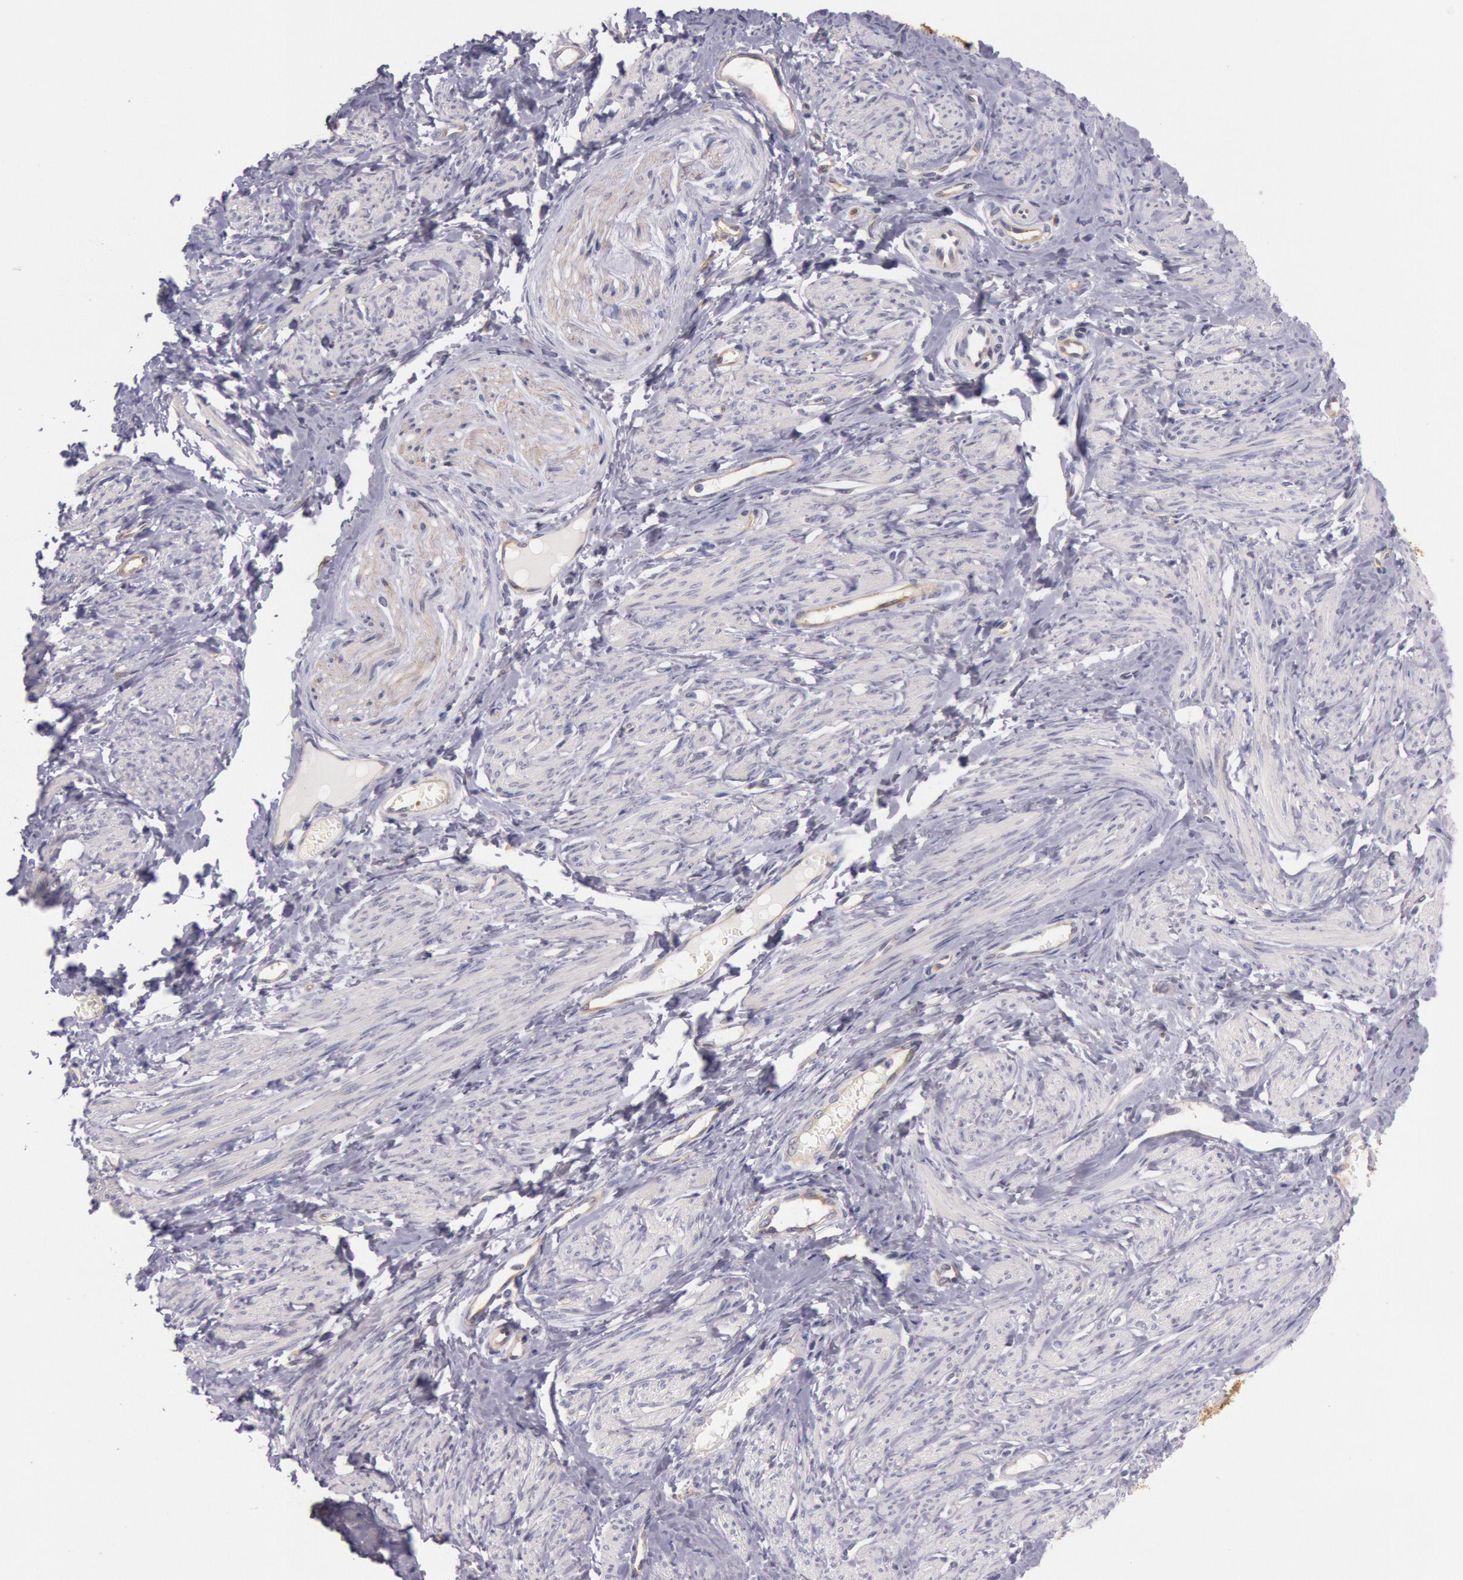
{"staining": {"intensity": "negative", "quantity": "none", "location": "none"}, "tissue": "smooth muscle", "cell_type": "Smooth muscle cells", "image_type": "normal", "snomed": [{"axis": "morphology", "description": "Normal tissue, NOS"}, {"axis": "topography", "description": "Smooth muscle"}, {"axis": "topography", "description": "Uterus"}], "caption": "Smooth muscle was stained to show a protein in brown. There is no significant staining in smooth muscle cells. (Stains: DAB (3,3'-diaminobenzidine) immunohistochemistry with hematoxylin counter stain, Microscopy: brightfield microscopy at high magnification).", "gene": "MYO5A", "patient": {"sex": "female", "age": 39}}